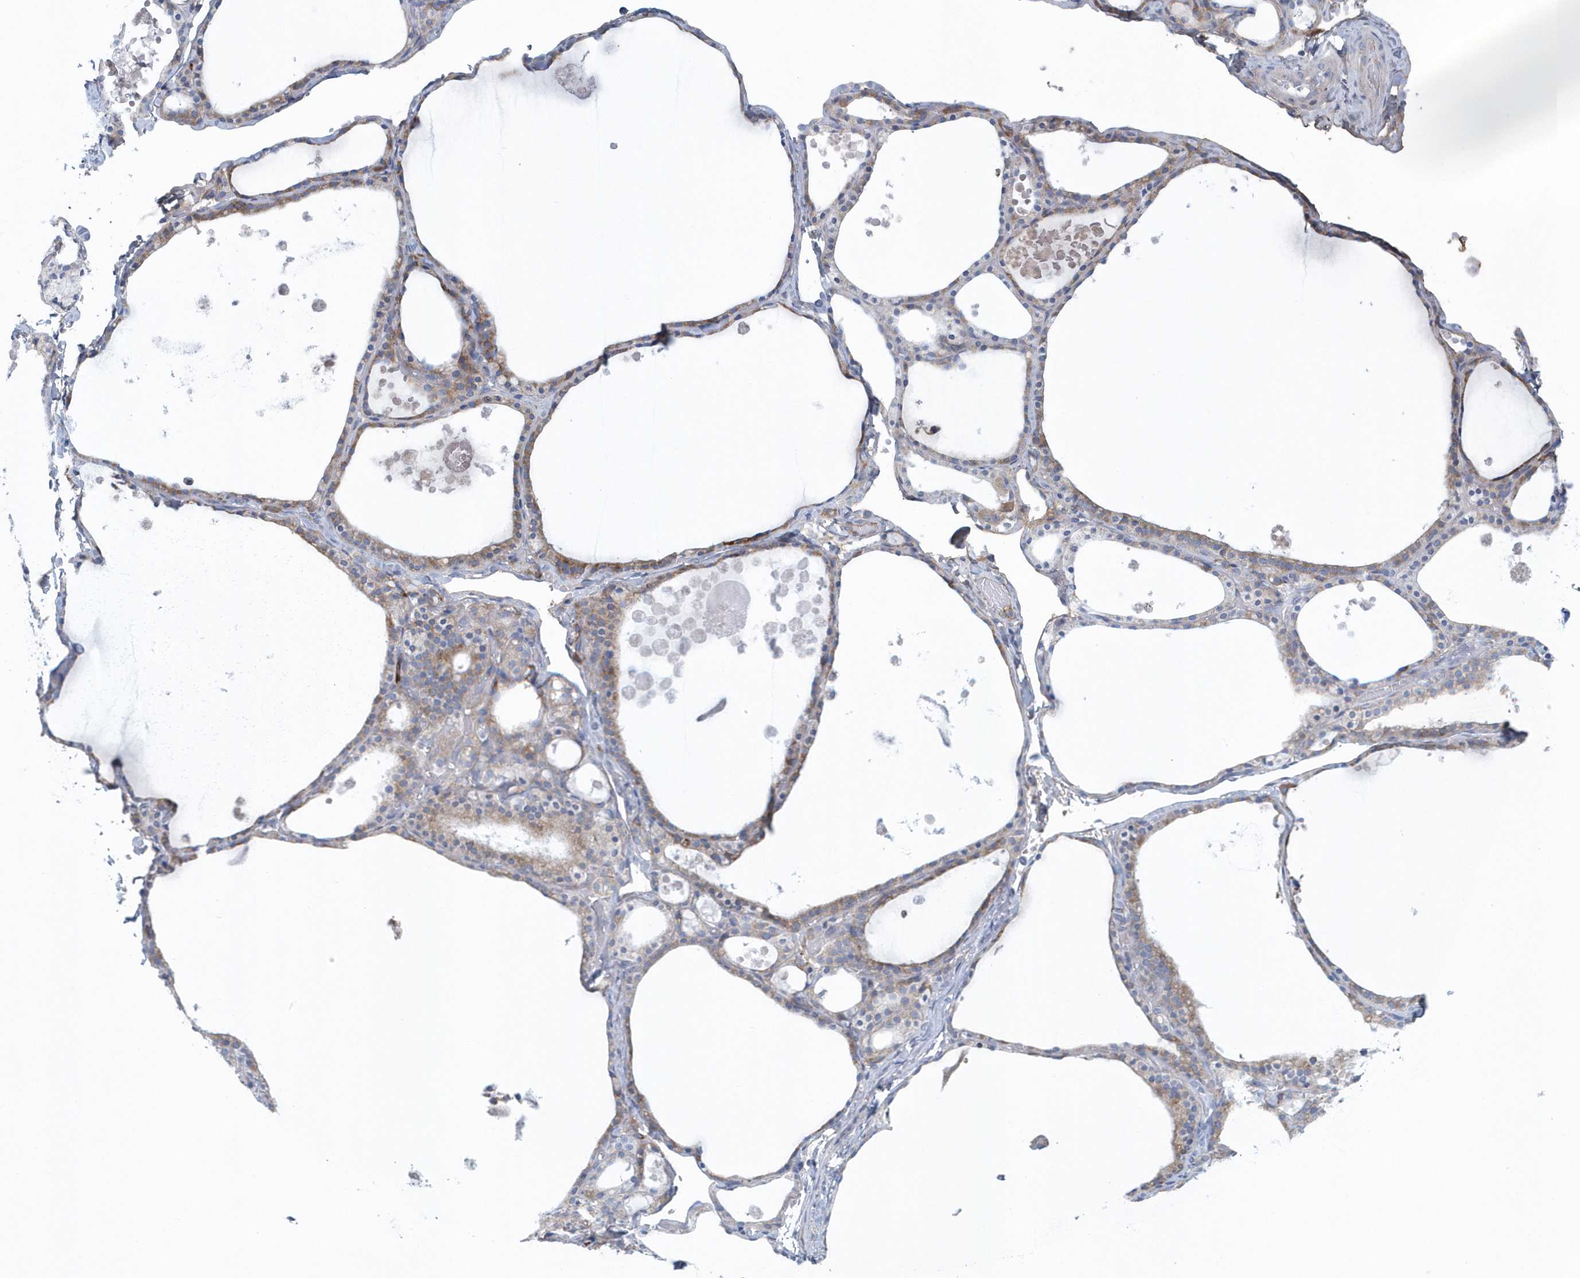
{"staining": {"intensity": "moderate", "quantity": "25%-75%", "location": "cytoplasmic/membranous"}, "tissue": "thyroid gland", "cell_type": "Glandular cells", "image_type": "normal", "snomed": [{"axis": "morphology", "description": "Normal tissue, NOS"}, {"axis": "topography", "description": "Thyroid gland"}], "caption": "About 25%-75% of glandular cells in benign thyroid gland show moderate cytoplasmic/membranous protein positivity as visualized by brown immunohistochemical staining.", "gene": "SPATA18", "patient": {"sex": "male", "age": 56}}